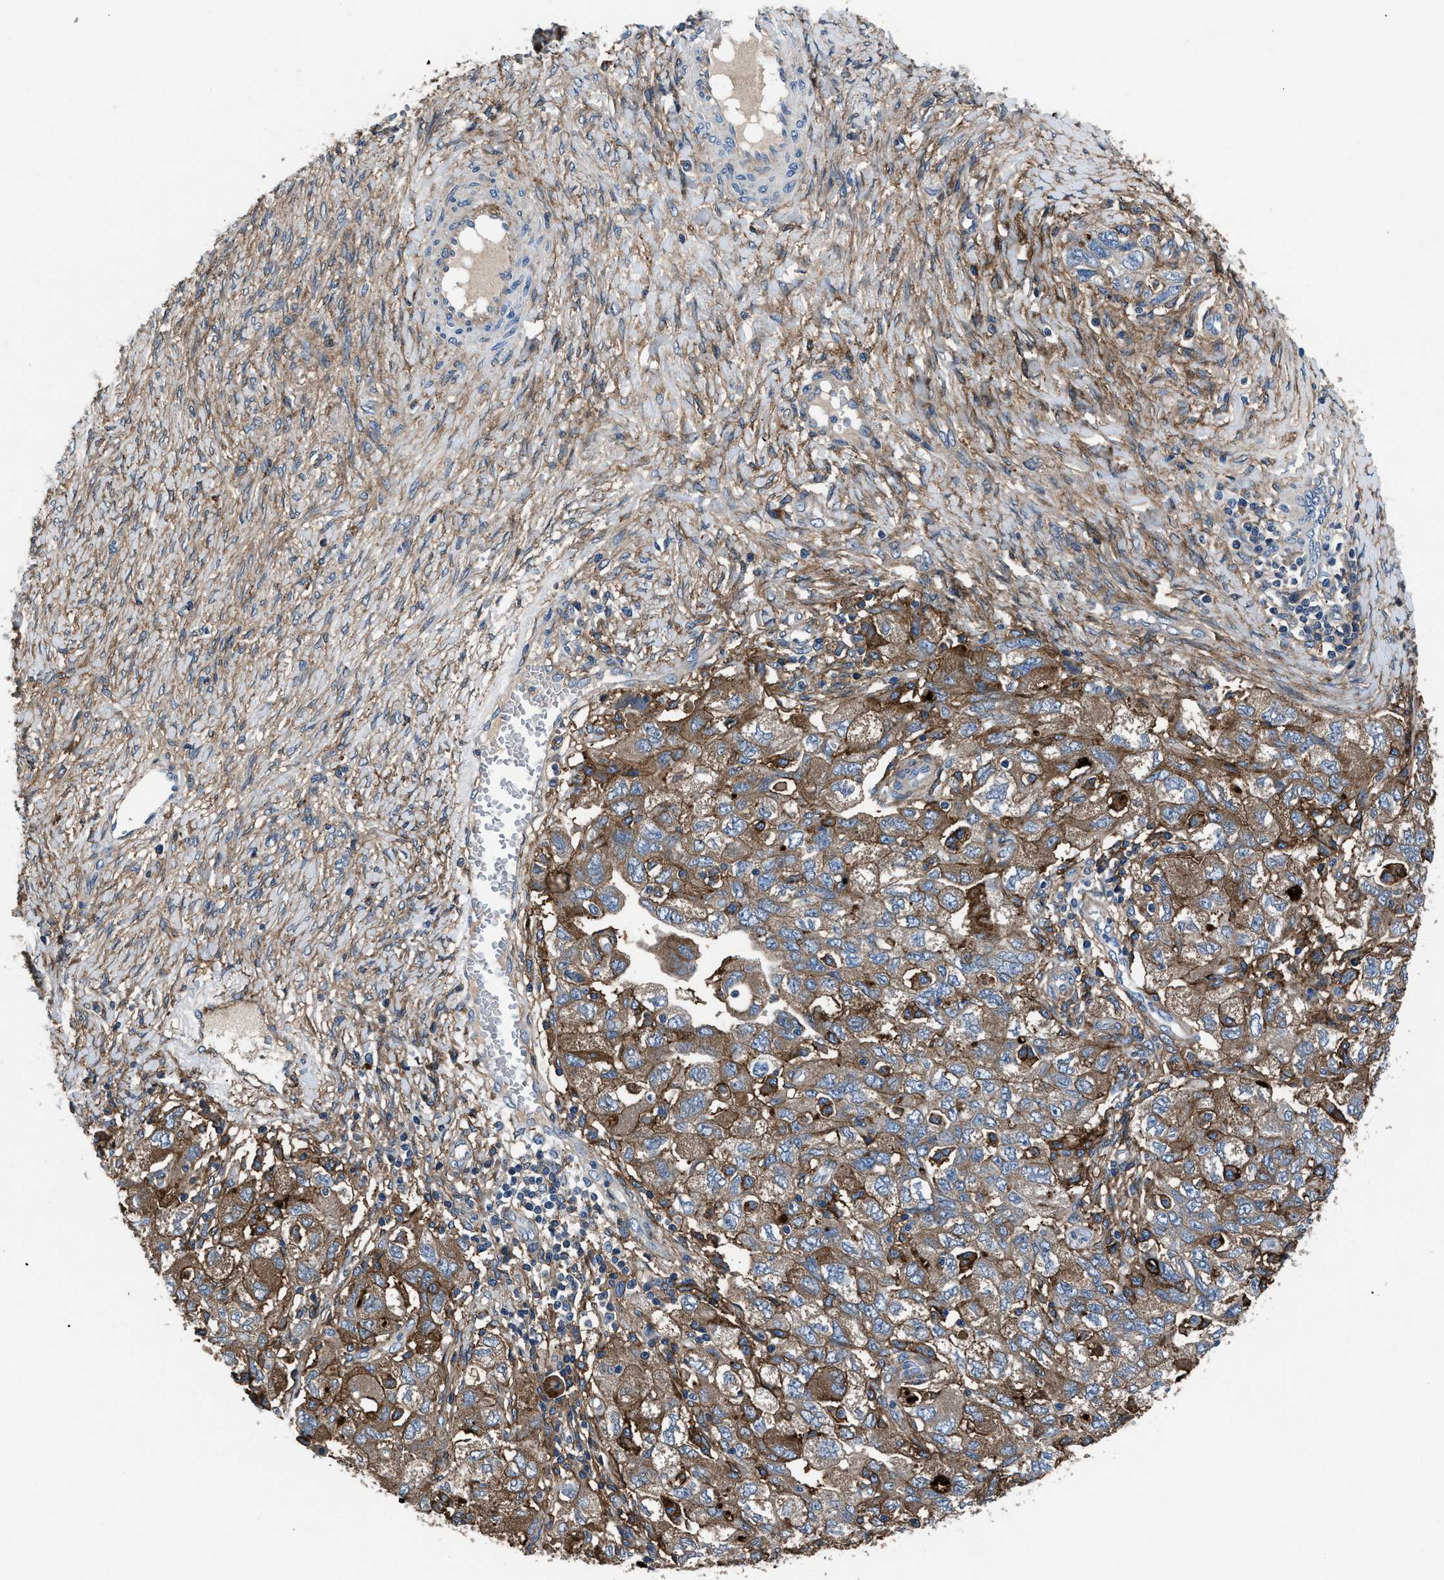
{"staining": {"intensity": "moderate", "quantity": ">75%", "location": "cytoplasmic/membranous"}, "tissue": "ovarian cancer", "cell_type": "Tumor cells", "image_type": "cancer", "snomed": [{"axis": "morphology", "description": "Carcinoma, NOS"}, {"axis": "morphology", "description": "Cystadenocarcinoma, serous, NOS"}, {"axis": "topography", "description": "Ovary"}], "caption": "Approximately >75% of tumor cells in human serous cystadenocarcinoma (ovarian) show moderate cytoplasmic/membranous protein staining as visualized by brown immunohistochemical staining.", "gene": "CD276", "patient": {"sex": "female", "age": 69}}